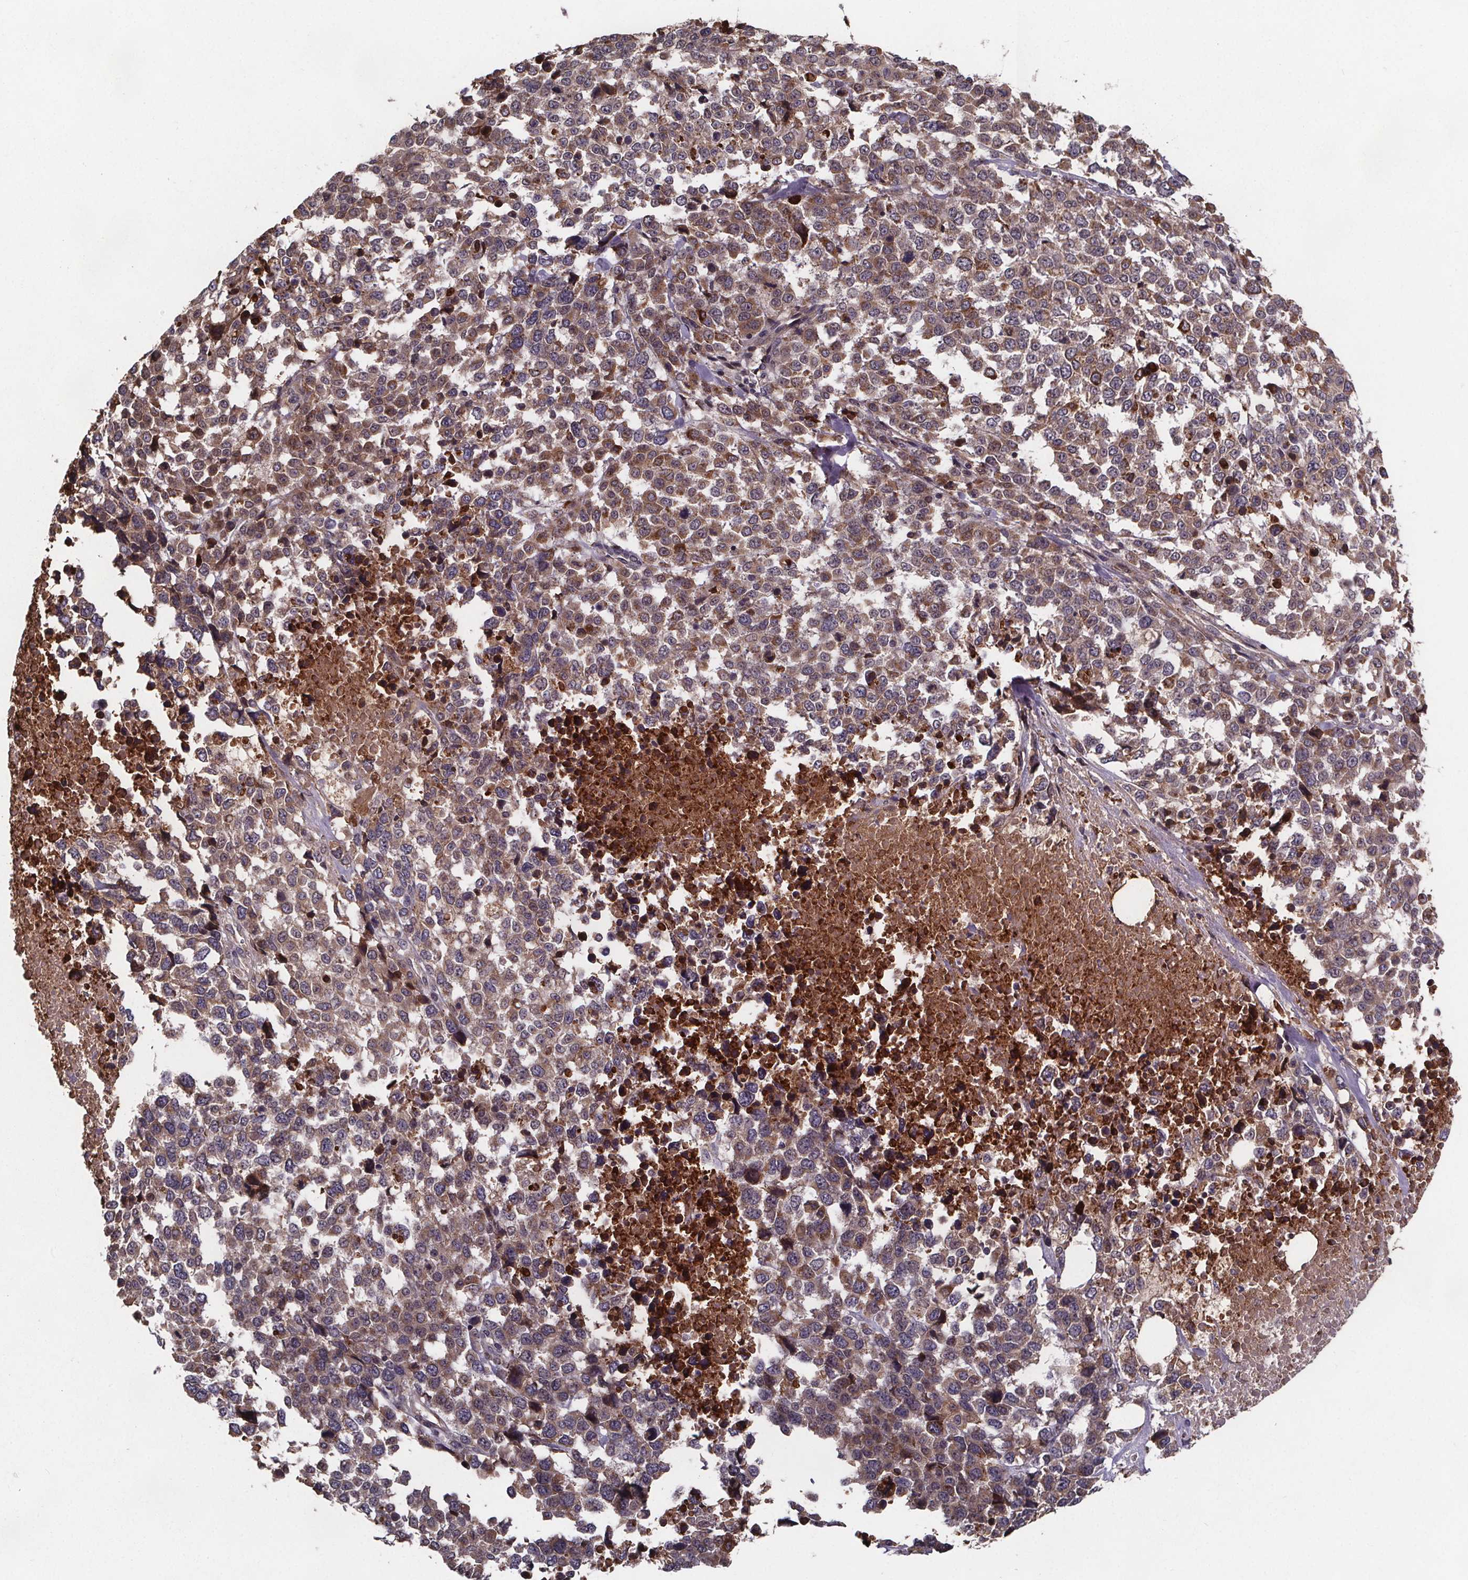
{"staining": {"intensity": "weak", "quantity": ">75%", "location": "cytoplasmic/membranous"}, "tissue": "melanoma", "cell_type": "Tumor cells", "image_type": "cancer", "snomed": [{"axis": "morphology", "description": "Malignant melanoma, Metastatic site"}, {"axis": "topography", "description": "Skin"}], "caption": "Tumor cells show low levels of weak cytoplasmic/membranous staining in approximately >75% of cells in malignant melanoma (metastatic site). The staining is performed using DAB brown chromogen to label protein expression. The nuclei are counter-stained blue using hematoxylin.", "gene": "FASTKD3", "patient": {"sex": "male", "age": 84}}